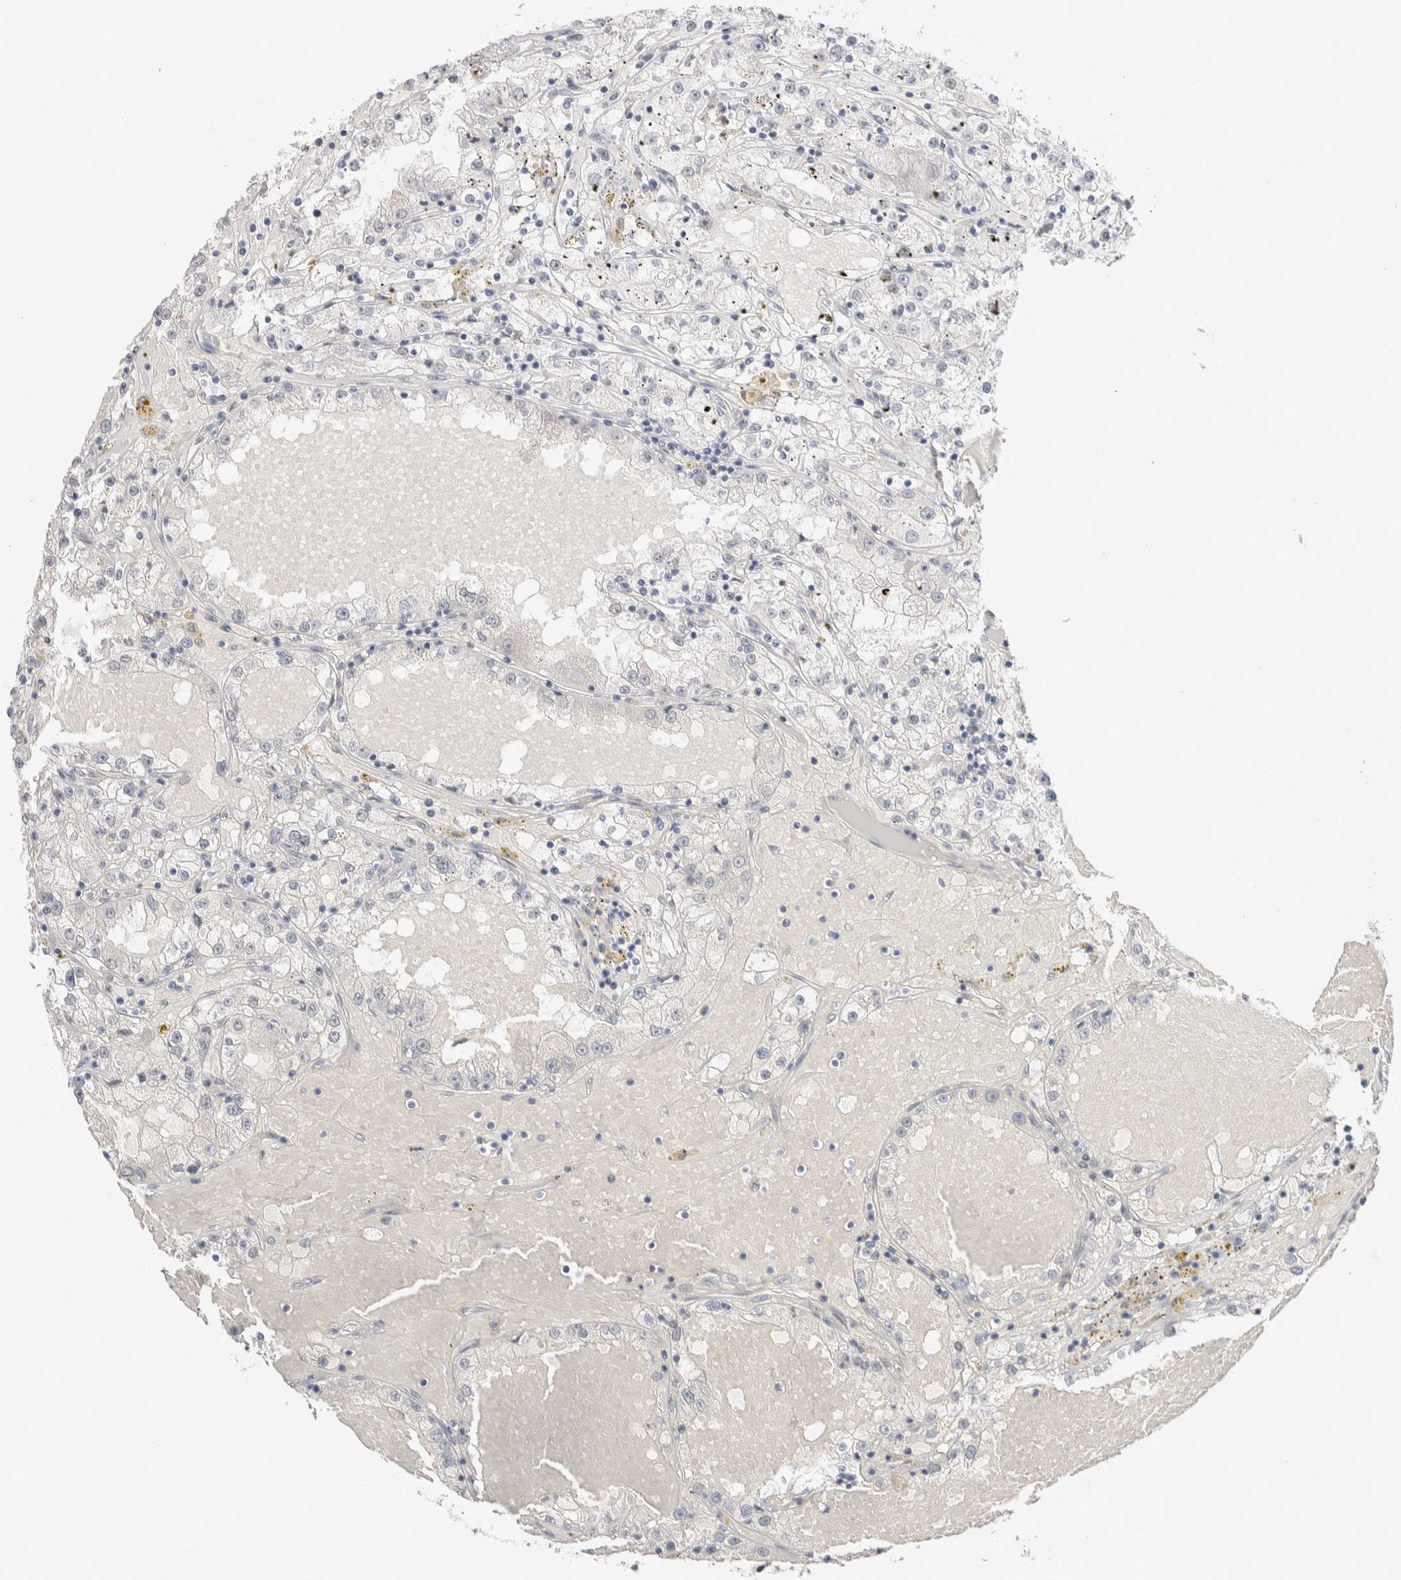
{"staining": {"intensity": "negative", "quantity": "none", "location": "none"}, "tissue": "renal cancer", "cell_type": "Tumor cells", "image_type": "cancer", "snomed": [{"axis": "morphology", "description": "Adenocarcinoma, NOS"}, {"axis": "topography", "description": "Kidney"}], "caption": "A high-resolution image shows immunohistochemistry (IHC) staining of renal adenocarcinoma, which exhibits no significant expression in tumor cells.", "gene": "PRMT1", "patient": {"sex": "male", "age": 56}}